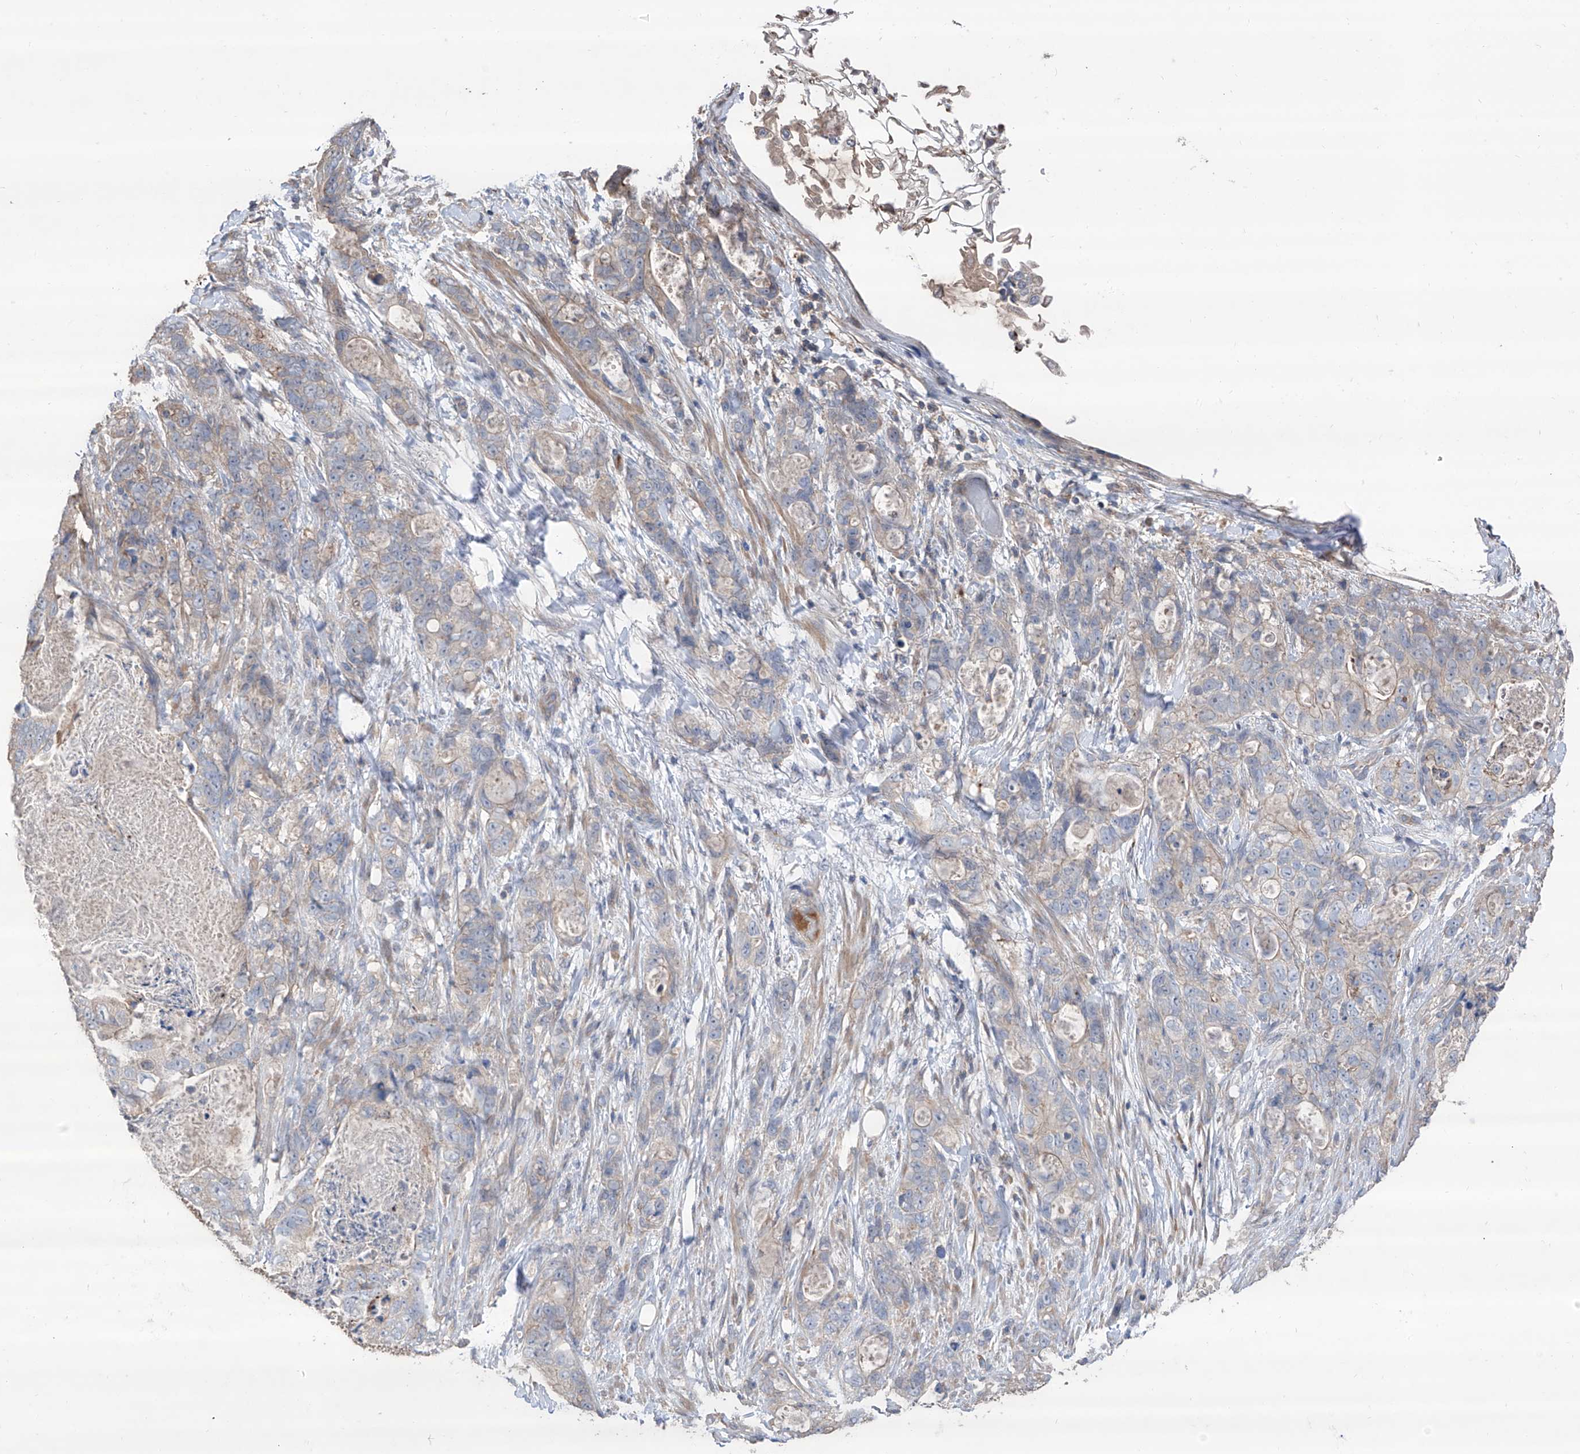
{"staining": {"intensity": "negative", "quantity": "none", "location": "none"}, "tissue": "stomach cancer", "cell_type": "Tumor cells", "image_type": "cancer", "snomed": [{"axis": "morphology", "description": "Normal tissue, NOS"}, {"axis": "morphology", "description": "Adenocarcinoma, NOS"}, {"axis": "topography", "description": "Stomach"}], "caption": "Immunohistochemistry (IHC) image of neoplastic tissue: human stomach cancer stained with DAB (3,3'-diaminobenzidine) shows no significant protein expression in tumor cells.", "gene": "EDN1", "patient": {"sex": "female", "age": 89}}